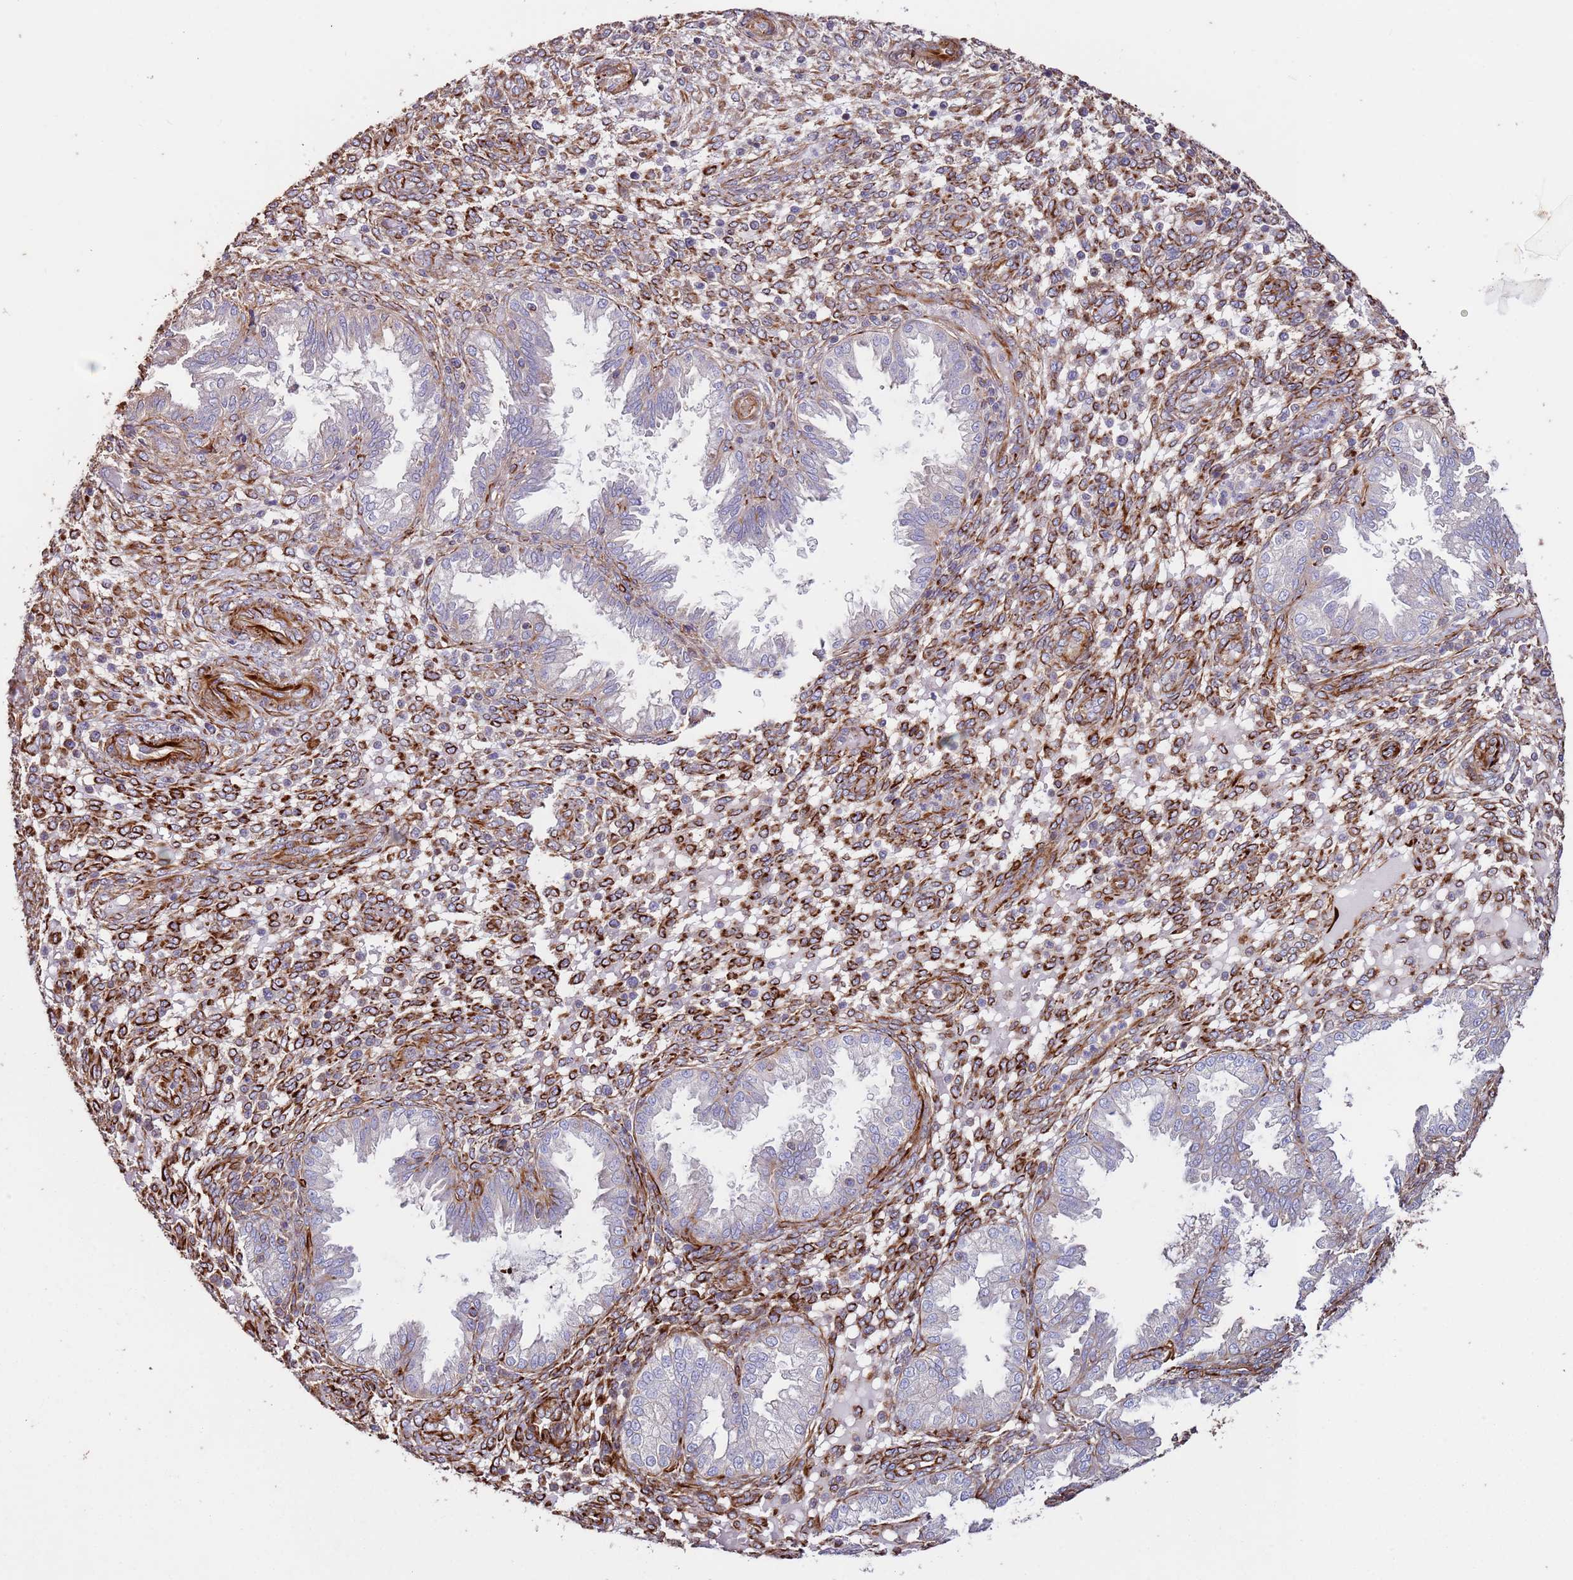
{"staining": {"intensity": "moderate", "quantity": "25%-75%", "location": "cytoplasmic/membranous"}, "tissue": "endometrium", "cell_type": "Cells in endometrial stroma", "image_type": "normal", "snomed": [{"axis": "morphology", "description": "Normal tissue, NOS"}, {"axis": "topography", "description": "Endometrium"}], "caption": "Endometrium was stained to show a protein in brown. There is medium levels of moderate cytoplasmic/membranous positivity in approximately 25%-75% of cells in endometrial stroma. (DAB (3,3'-diaminobenzidine) IHC, brown staining for protein, blue staining for nuclei).", "gene": "MRGPRE", "patient": {"sex": "female", "age": 33}}